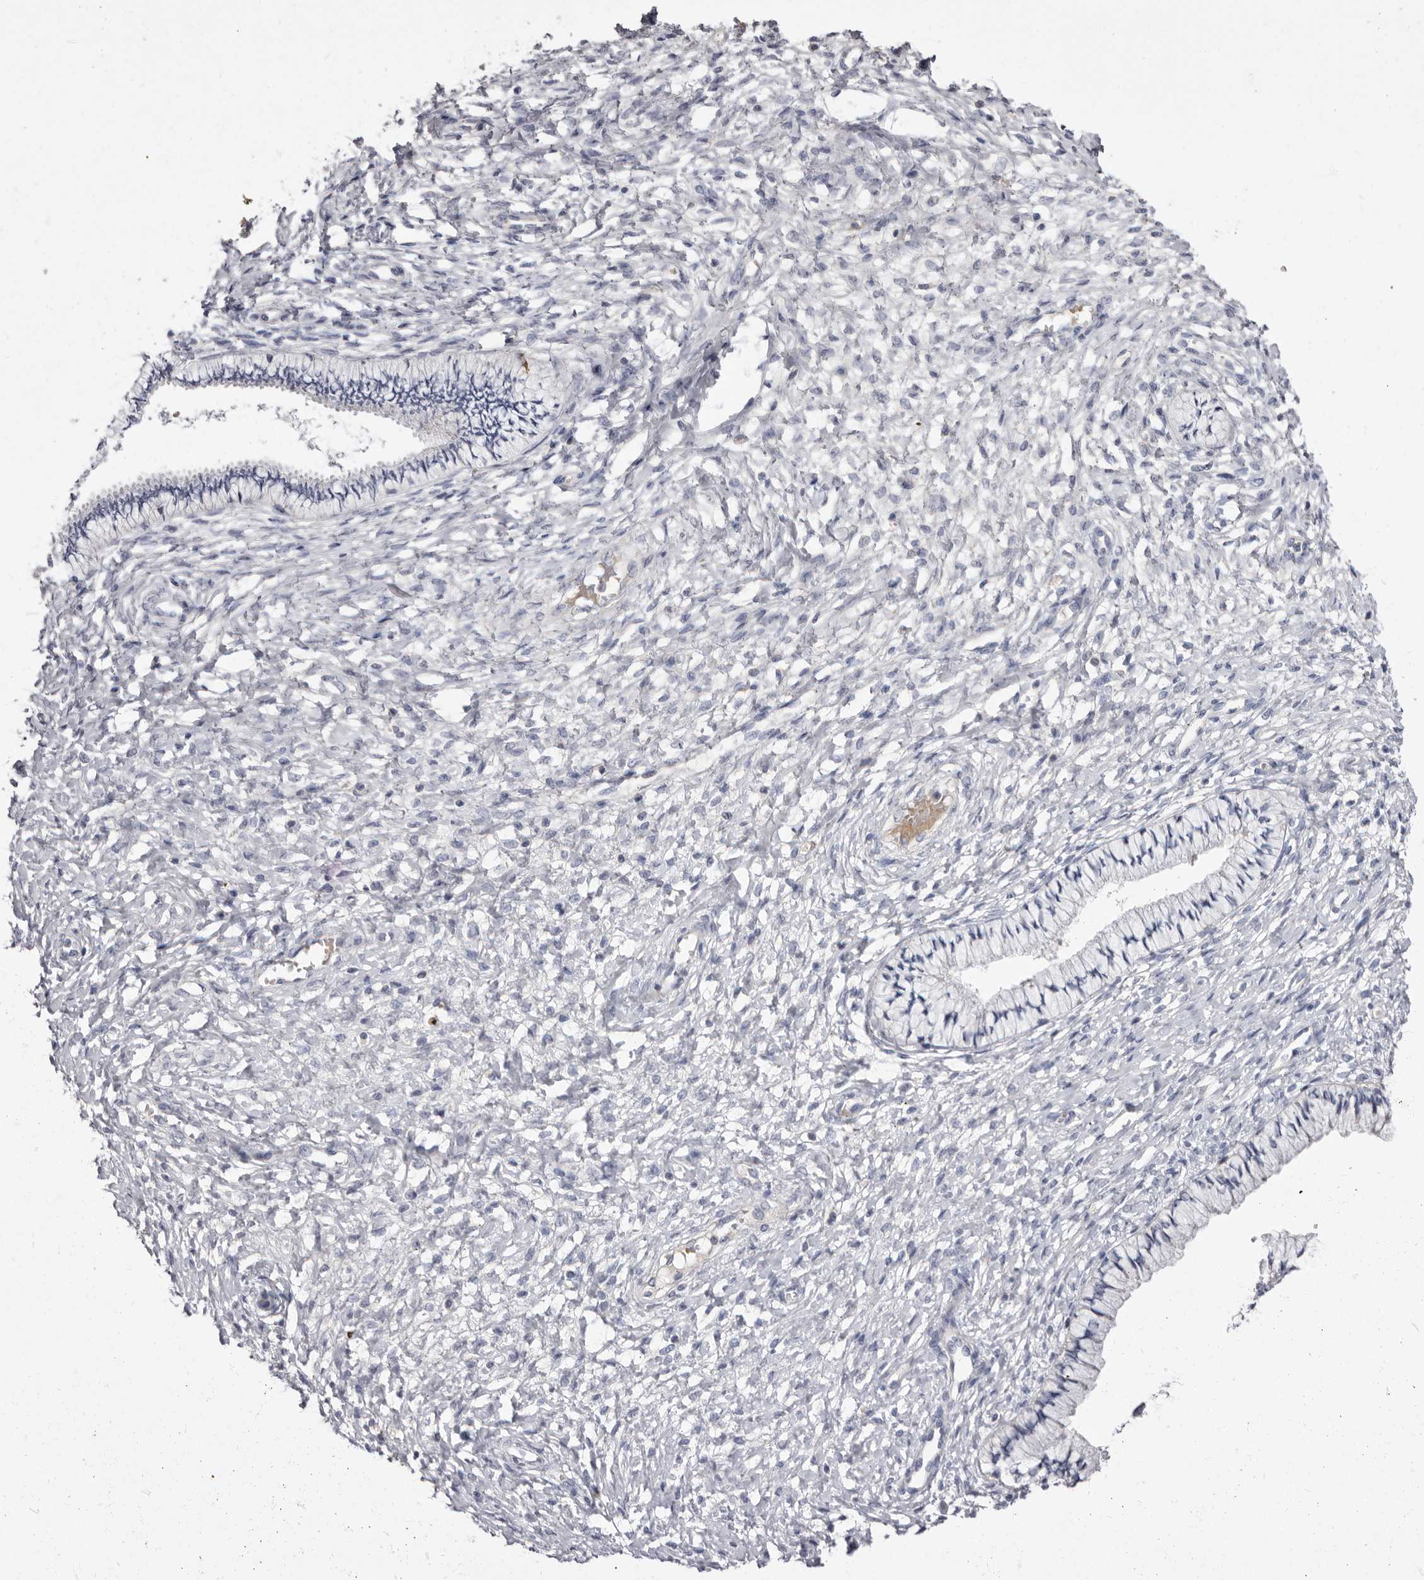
{"staining": {"intensity": "negative", "quantity": "none", "location": "none"}, "tissue": "cervix", "cell_type": "Glandular cells", "image_type": "normal", "snomed": [{"axis": "morphology", "description": "Normal tissue, NOS"}, {"axis": "topography", "description": "Cervix"}], "caption": "Immunohistochemistry (IHC) of normal cervix reveals no staining in glandular cells.", "gene": "S1PR5", "patient": {"sex": "female", "age": 36}}